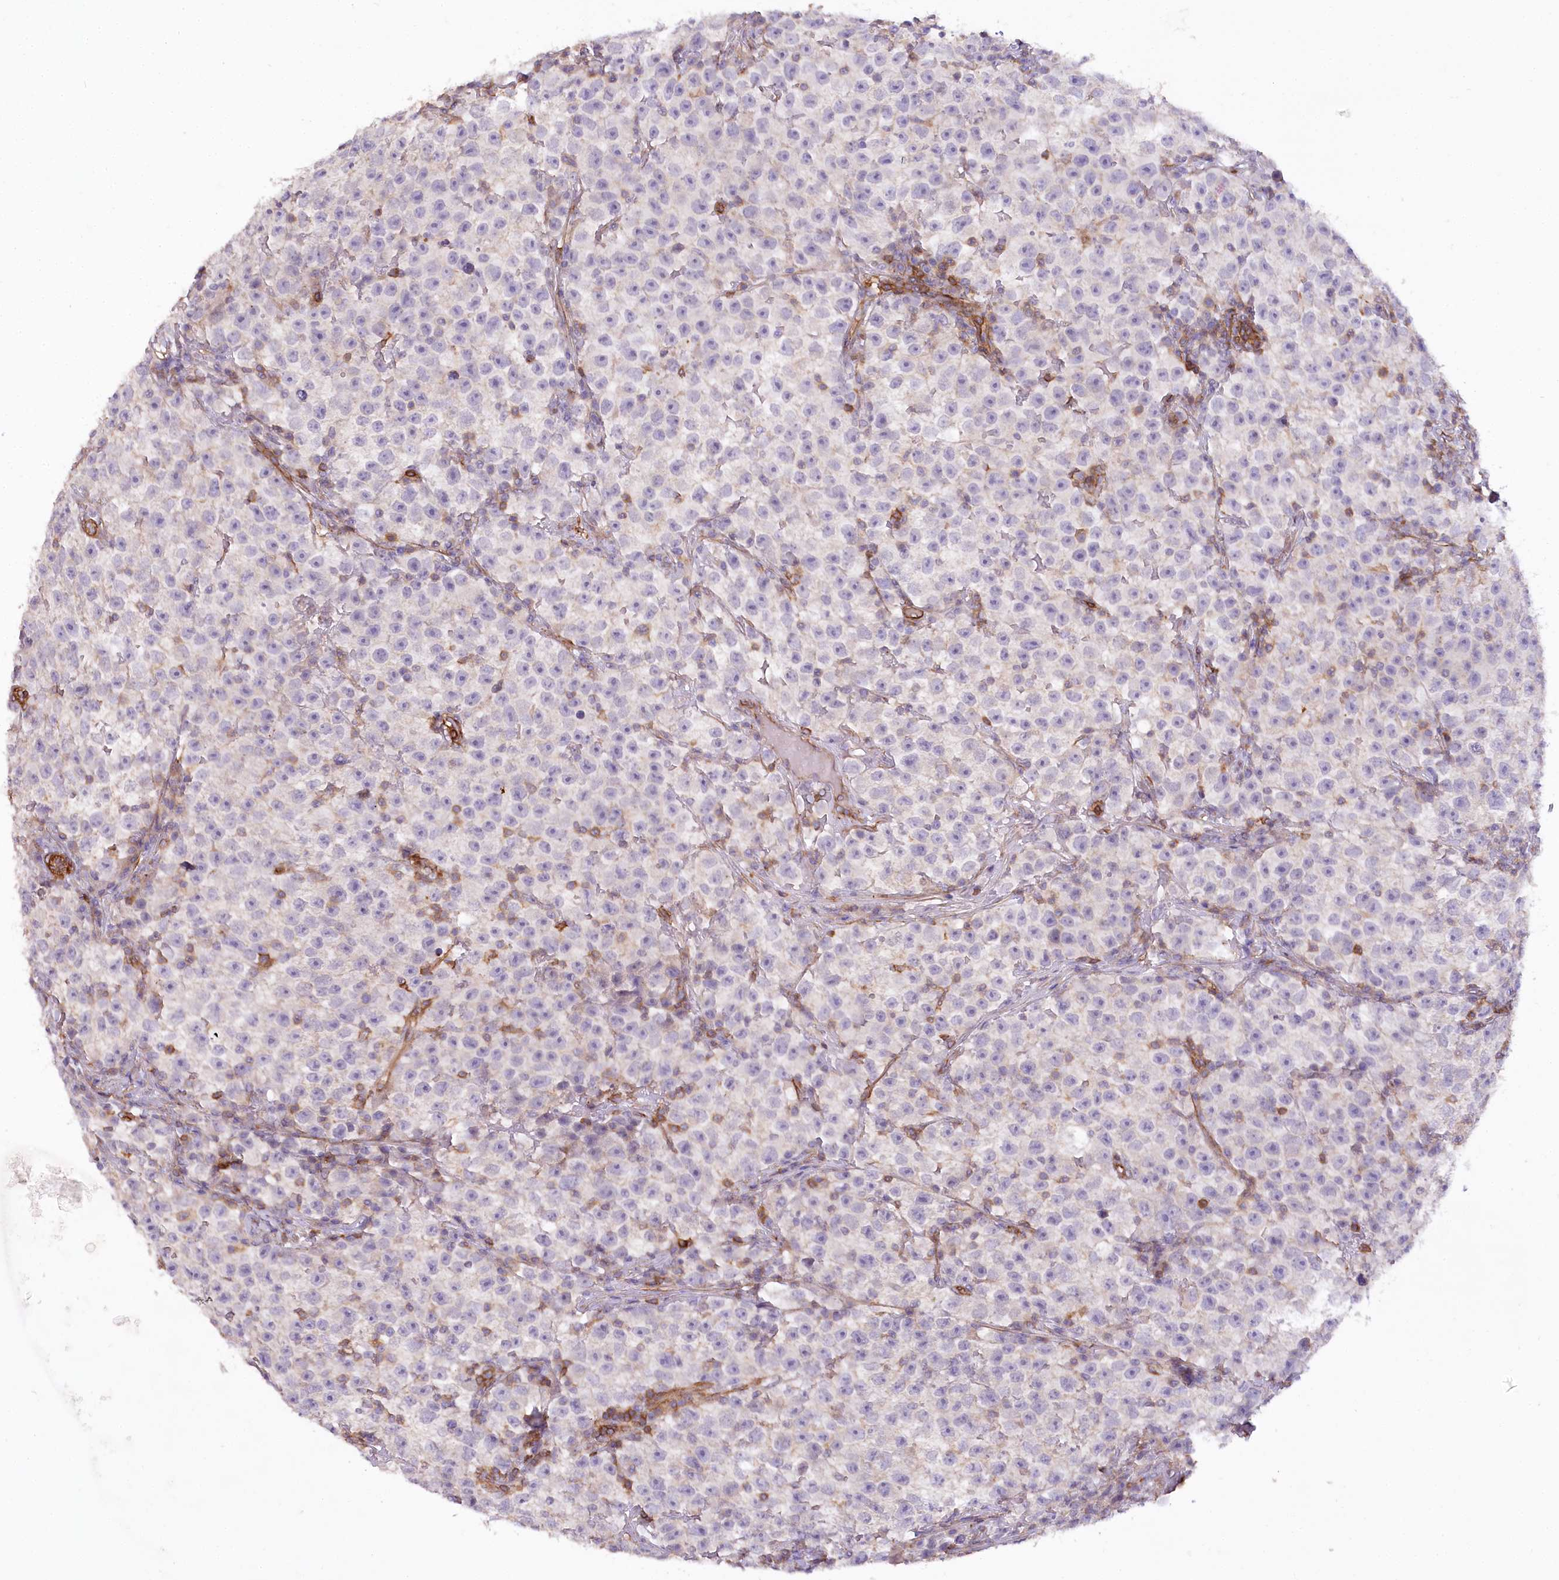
{"staining": {"intensity": "negative", "quantity": "none", "location": "none"}, "tissue": "testis cancer", "cell_type": "Tumor cells", "image_type": "cancer", "snomed": [{"axis": "morphology", "description": "Seminoma, NOS"}, {"axis": "topography", "description": "Testis"}], "caption": "There is no significant staining in tumor cells of testis seminoma.", "gene": "SYNPO2", "patient": {"sex": "male", "age": 22}}